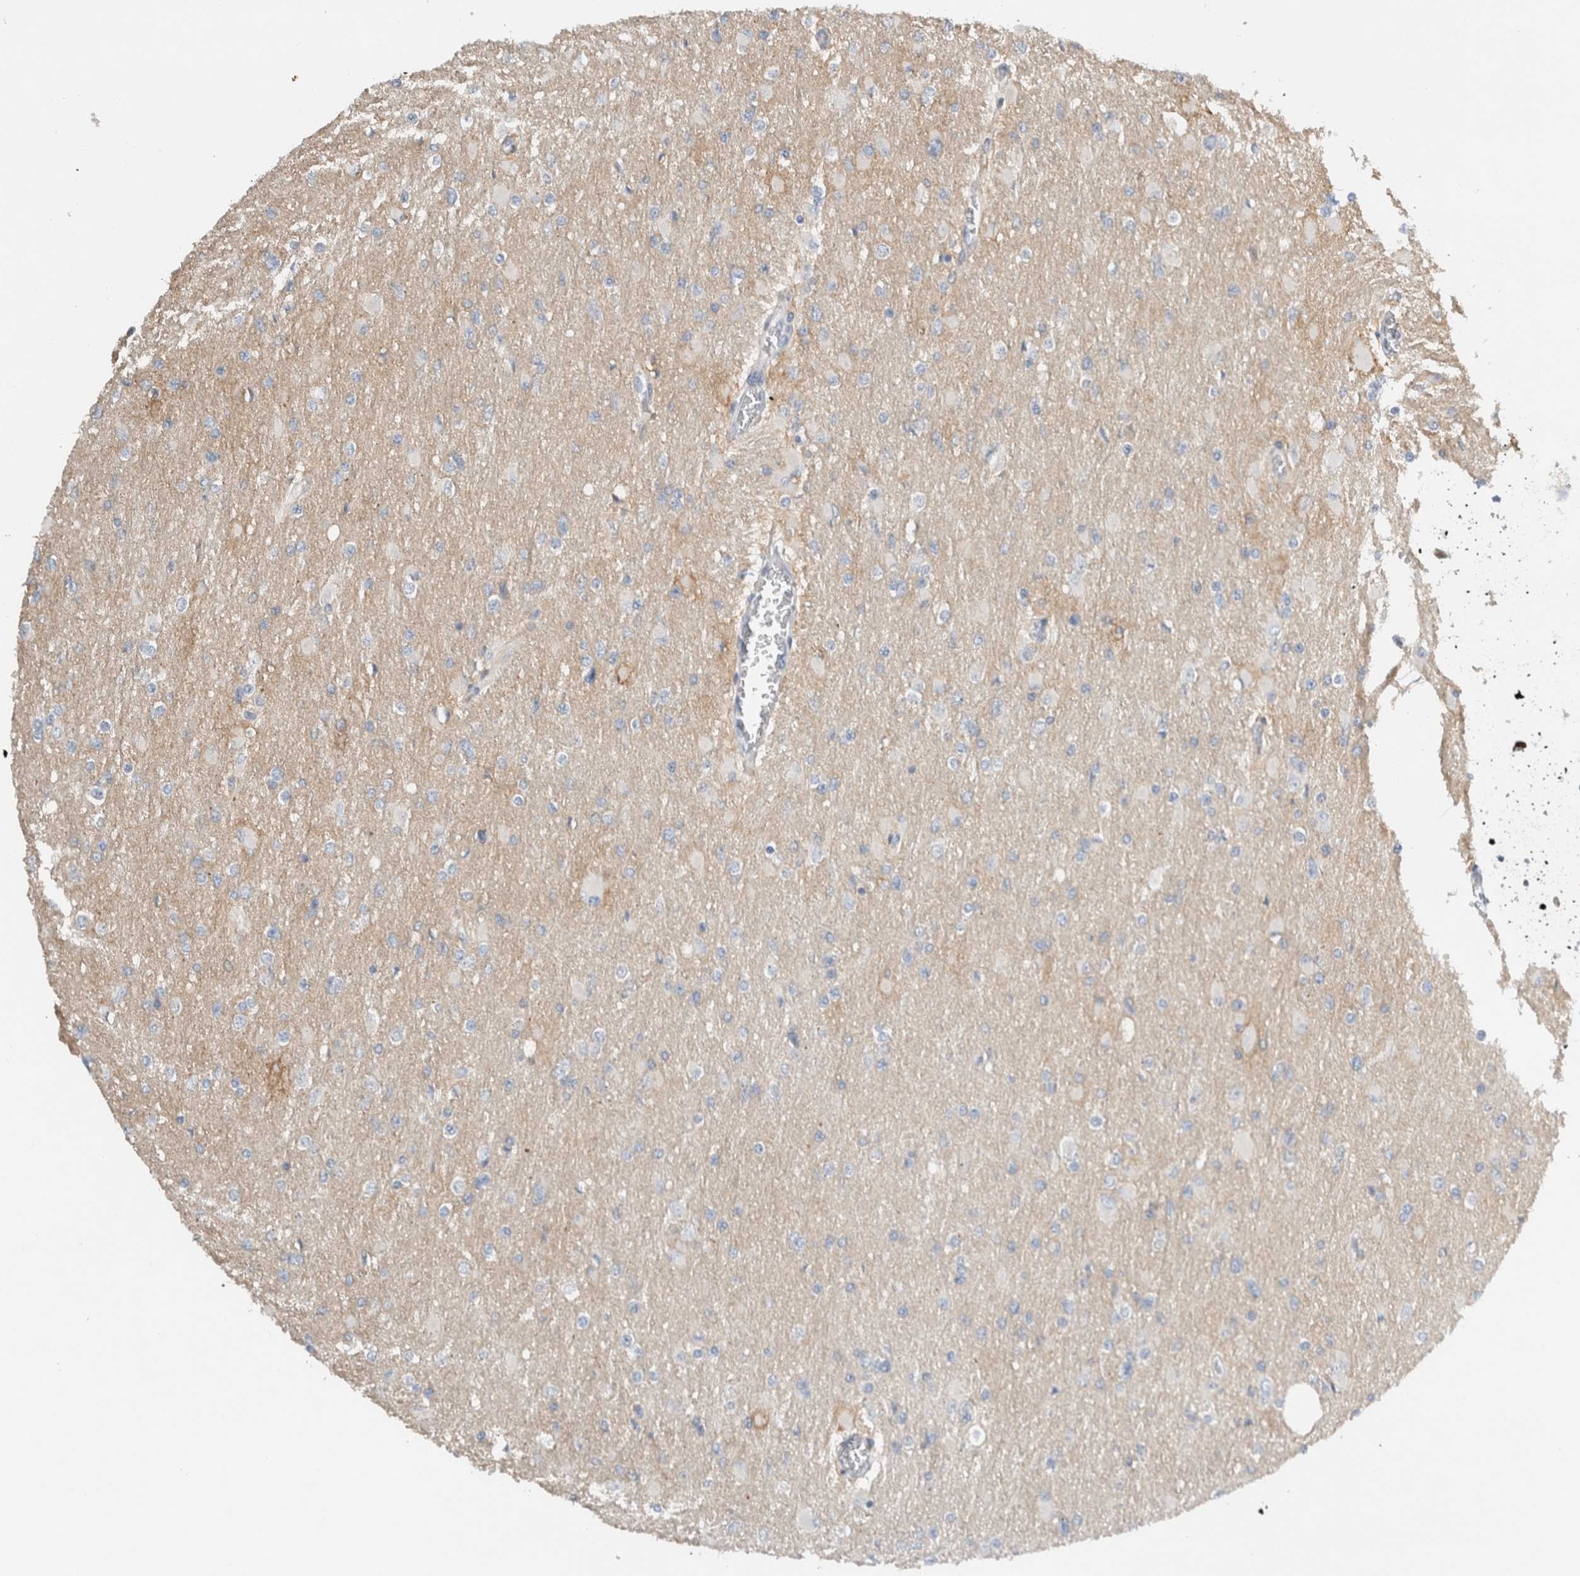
{"staining": {"intensity": "negative", "quantity": "none", "location": "none"}, "tissue": "glioma", "cell_type": "Tumor cells", "image_type": "cancer", "snomed": [{"axis": "morphology", "description": "Glioma, malignant, High grade"}, {"axis": "topography", "description": "Cerebral cortex"}], "caption": "IHC of malignant glioma (high-grade) exhibits no expression in tumor cells.", "gene": "ERCC6L2", "patient": {"sex": "female", "age": 36}}